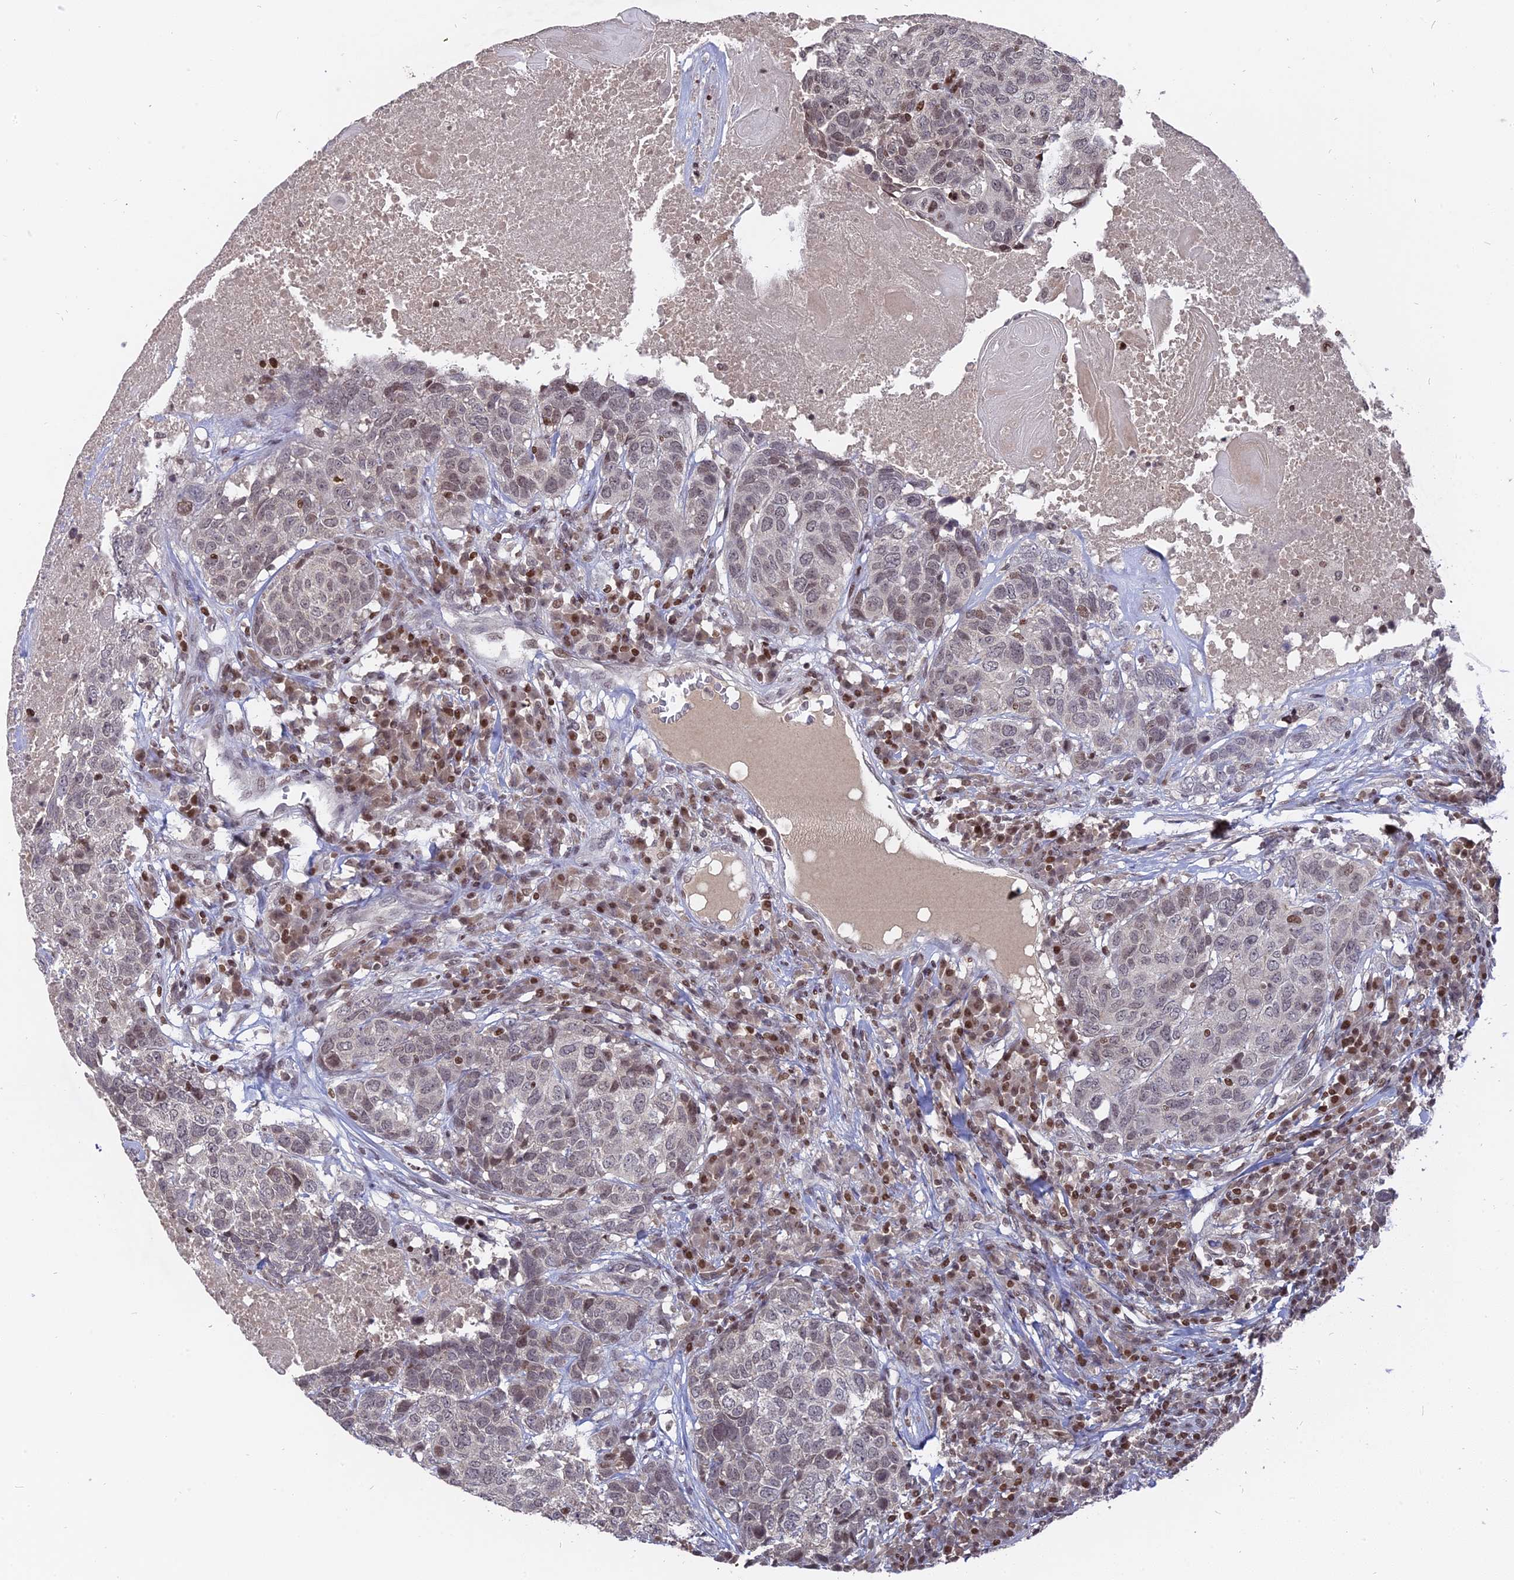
{"staining": {"intensity": "weak", "quantity": "<25%", "location": "nuclear"}, "tissue": "head and neck cancer", "cell_type": "Tumor cells", "image_type": "cancer", "snomed": [{"axis": "morphology", "description": "Squamous cell carcinoma, NOS"}, {"axis": "topography", "description": "Head-Neck"}], "caption": "IHC micrograph of head and neck cancer stained for a protein (brown), which reveals no positivity in tumor cells.", "gene": "NR1H3", "patient": {"sex": "male", "age": 66}}